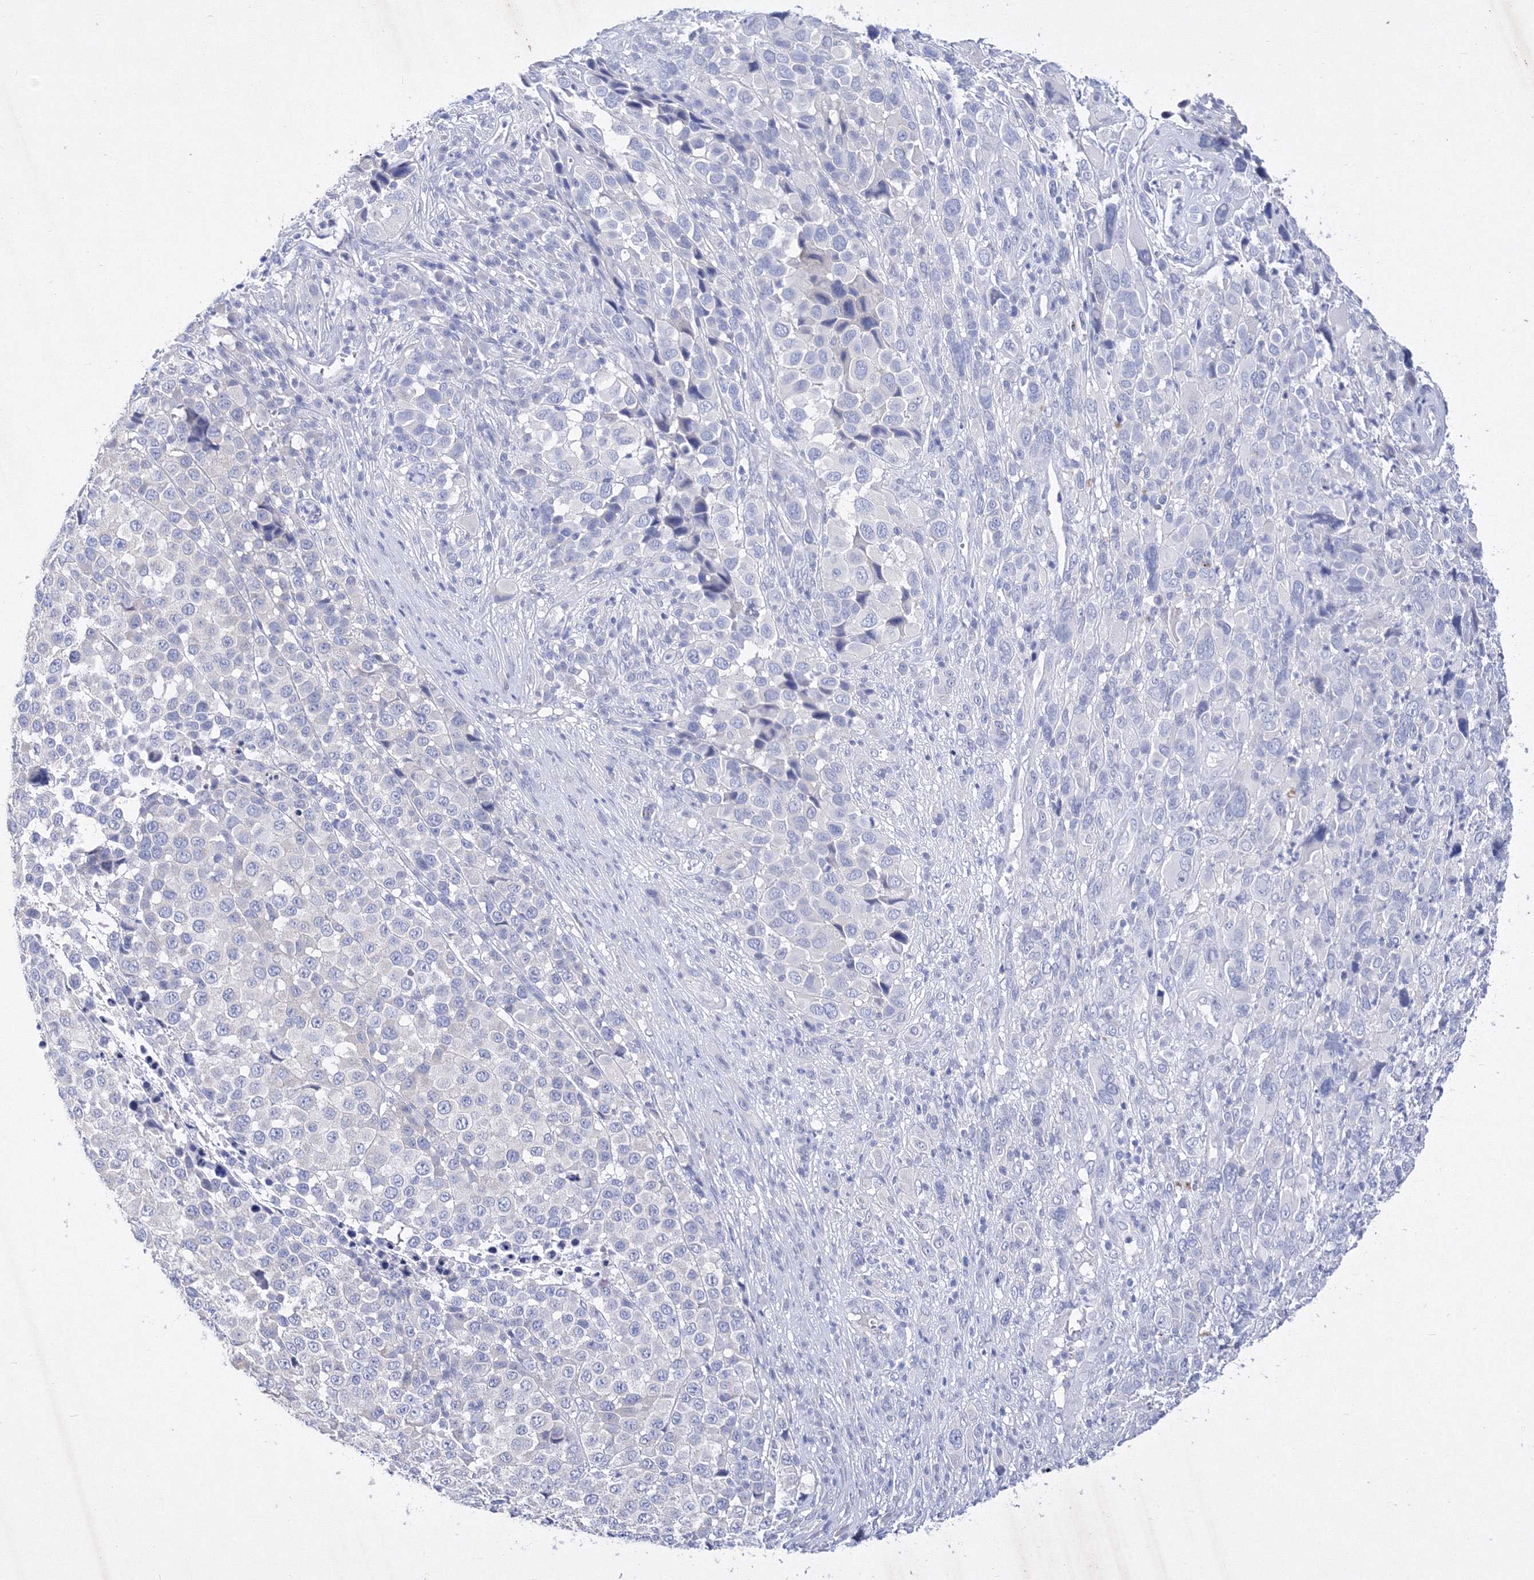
{"staining": {"intensity": "negative", "quantity": "none", "location": "none"}, "tissue": "melanoma", "cell_type": "Tumor cells", "image_type": "cancer", "snomed": [{"axis": "morphology", "description": "Malignant melanoma, NOS"}, {"axis": "topography", "description": "Skin of trunk"}], "caption": "High magnification brightfield microscopy of melanoma stained with DAB (3,3'-diaminobenzidine) (brown) and counterstained with hematoxylin (blue): tumor cells show no significant positivity. (DAB IHC, high magnification).", "gene": "GPN1", "patient": {"sex": "male", "age": 71}}